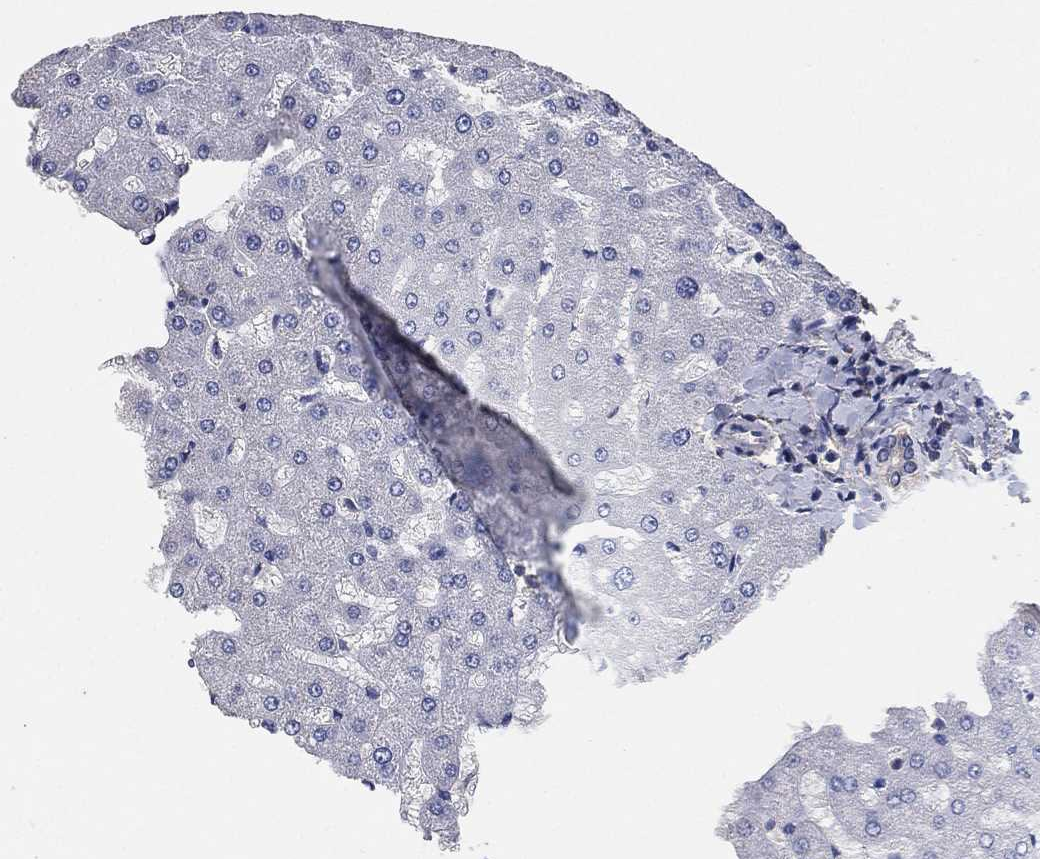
{"staining": {"intensity": "negative", "quantity": "none", "location": "none"}, "tissue": "liver", "cell_type": "Cholangiocytes", "image_type": "normal", "snomed": [{"axis": "morphology", "description": "Normal tissue, NOS"}, {"axis": "topography", "description": "Liver"}], "caption": "High power microscopy micrograph of an immunohistochemistry (IHC) photomicrograph of benign liver, revealing no significant staining in cholangiocytes.", "gene": "KLK5", "patient": {"sex": "female", "age": 50}}